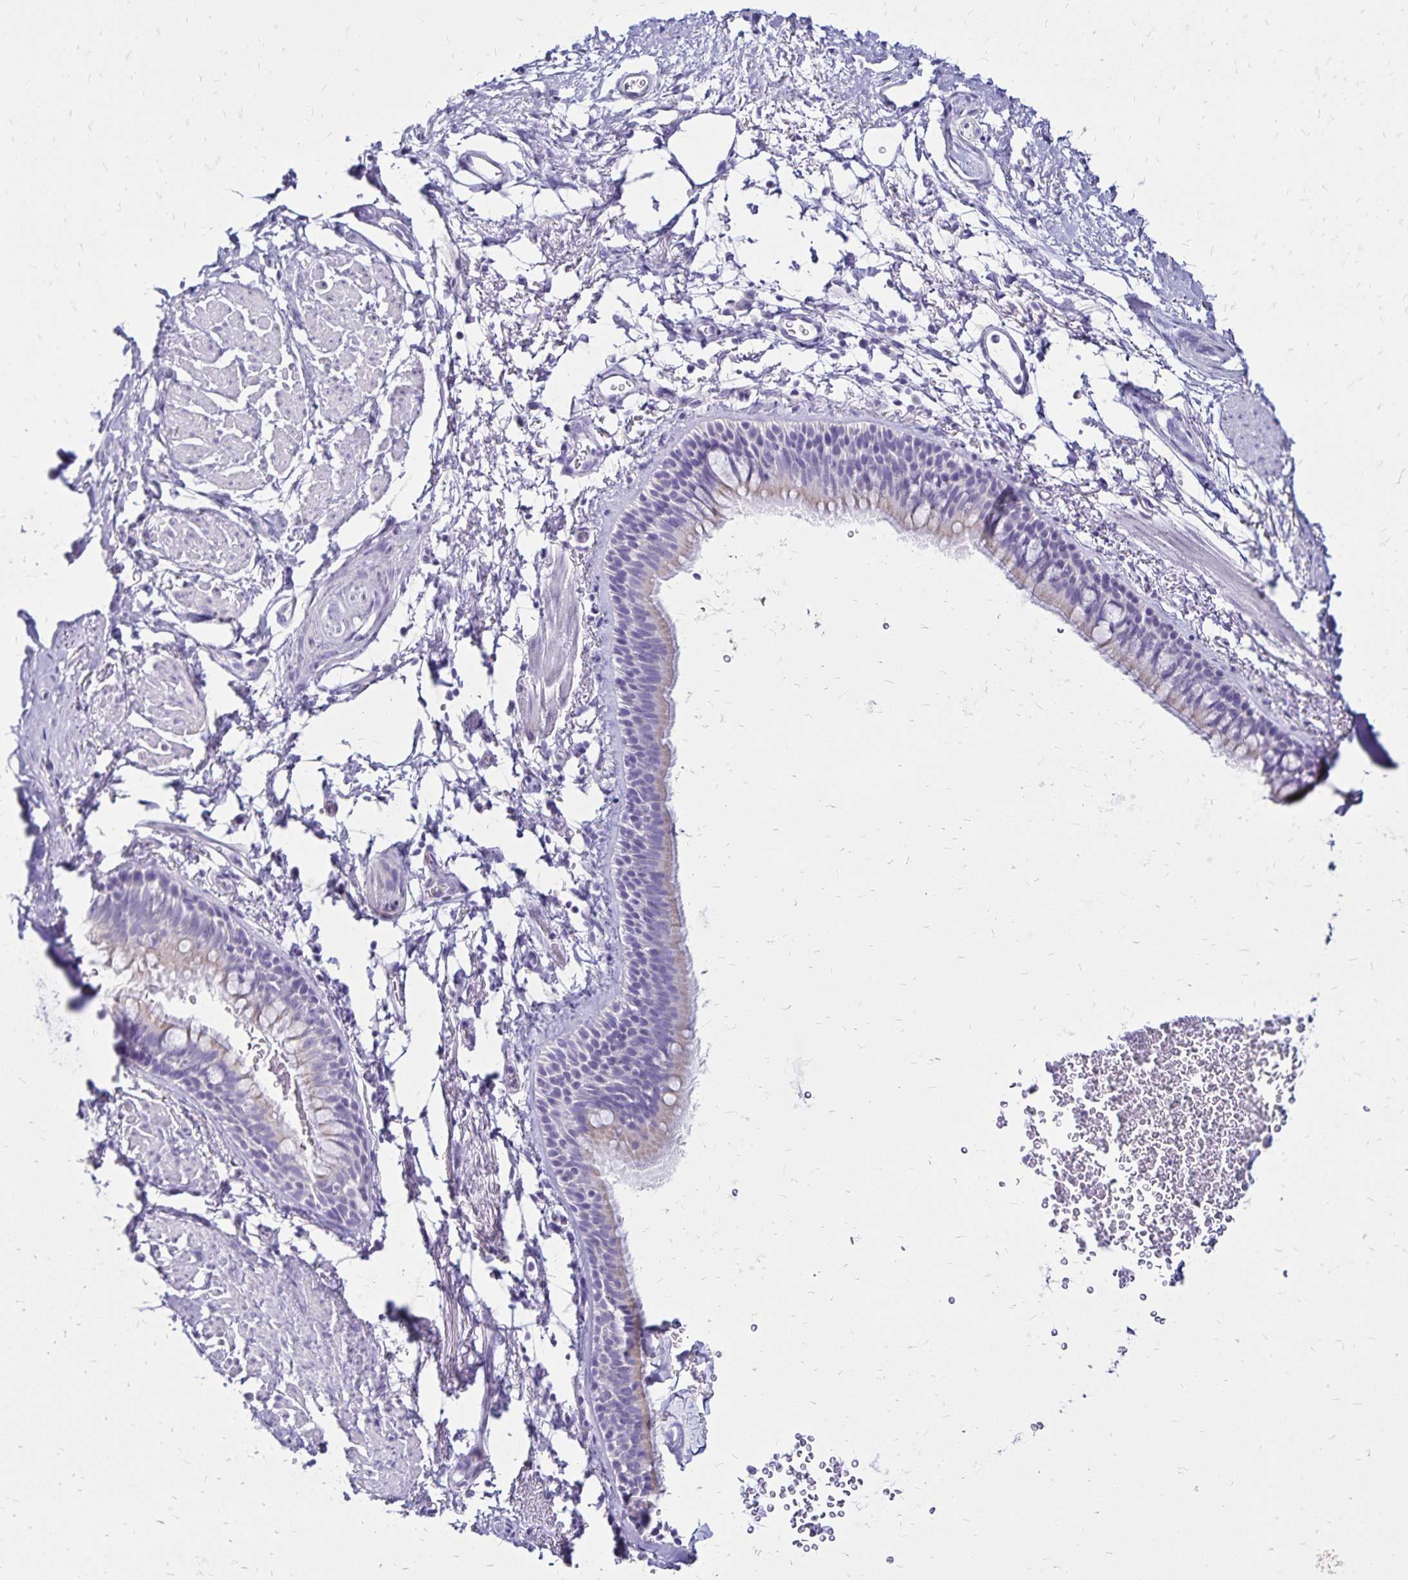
{"staining": {"intensity": "negative", "quantity": "none", "location": "none"}, "tissue": "adipose tissue", "cell_type": "Adipocytes", "image_type": "normal", "snomed": [{"axis": "morphology", "description": "Normal tissue, NOS"}, {"axis": "topography", "description": "Lymph node"}, {"axis": "topography", "description": "Cartilage tissue"}, {"axis": "topography", "description": "Bronchus"}], "caption": "Immunohistochemistry (IHC) photomicrograph of normal adipose tissue: human adipose tissue stained with DAB shows no significant protein staining in adipocytes.", "gene": "LIN28B", "patient": {"sex": "female", "age": 70}}